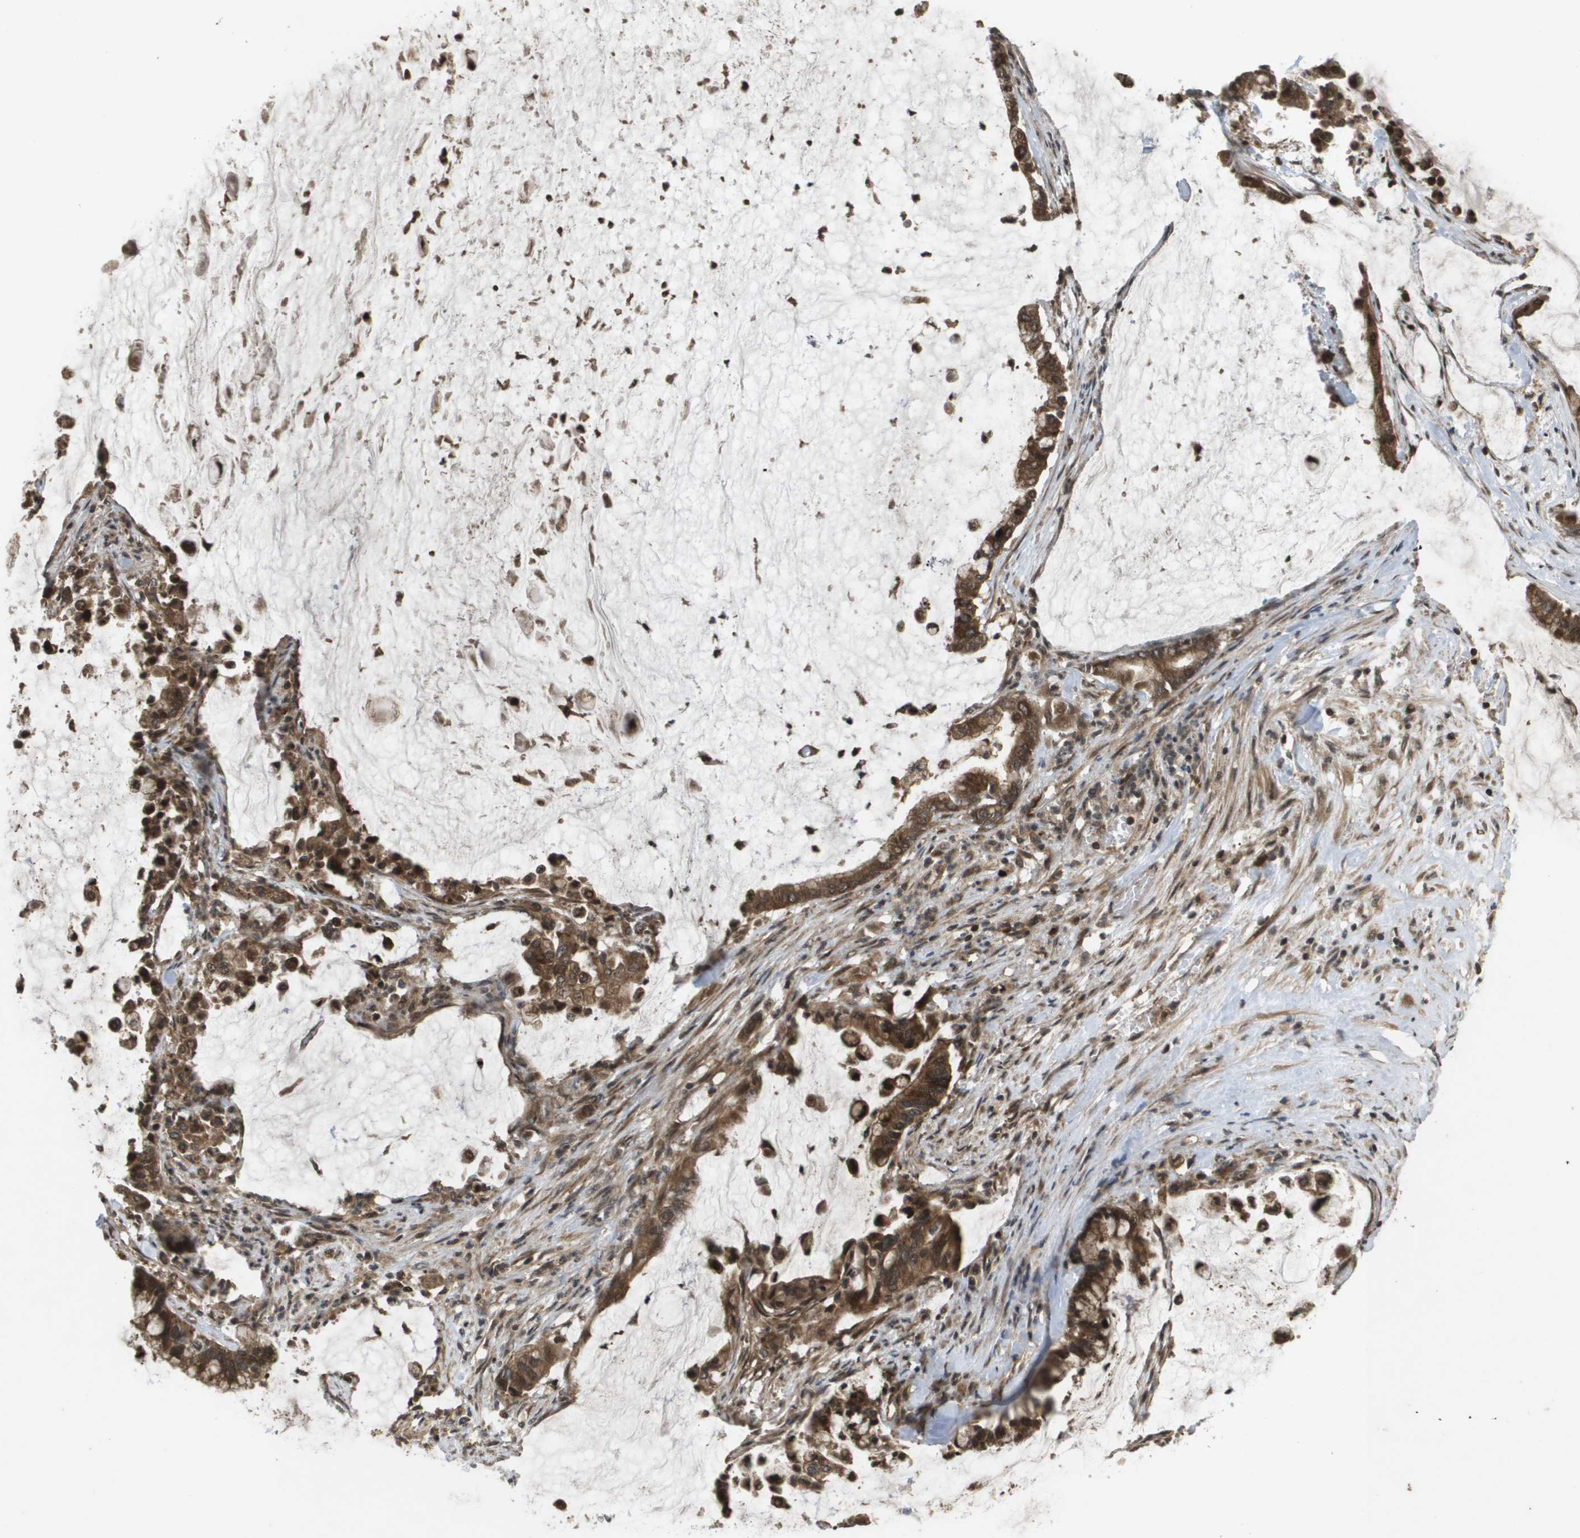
{"staining": {"intensity": "moderate", "quantity": ">75%", "location": "cytoplasmic/membranous"}, "tissue": "pancreatic cancer", "cell_type": "Tumor cells", "image_type": "cancer", "snomed": [{"axis": "morphology", "description": "Adenocarcinoma, NOS"}, {"axis": "topography", "description": "Pancreas"}], "caption": "The immunohistochemical stain highlights moderate cytoplasmic/membranous positivity in tumor cells of adenocarcinoma (pancreatic) tissue.", "gene": "KIF11", "patient": {"sex": "male", "age": 41}}